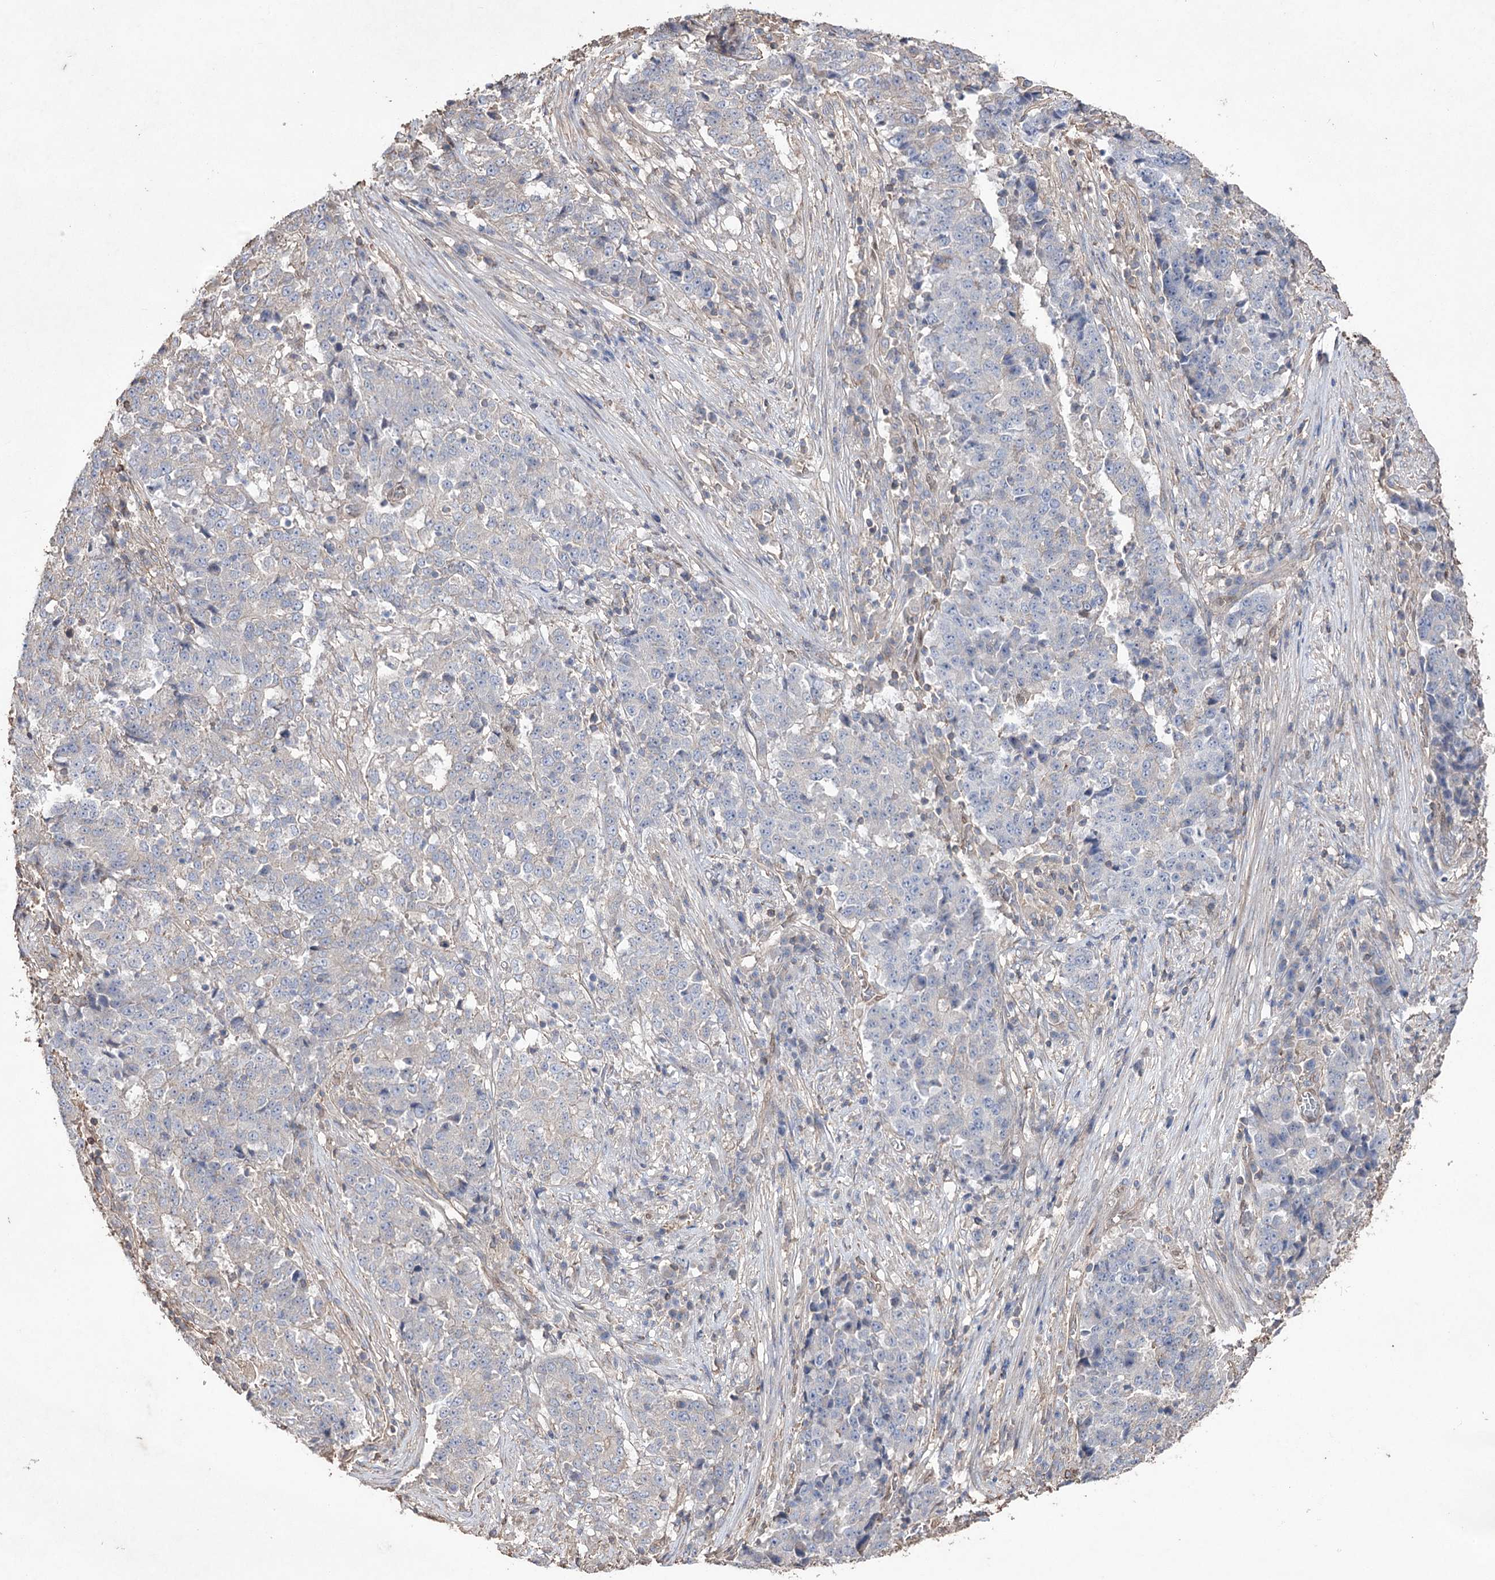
{"staining": {"intensity": "negative", "quantity": "none", "location": "none"}, "tissue": "stomach cancer", "cell_type": "Tumor cells", "image_type": "cancer", "snomed": [{"axis": "morphology", "description": "Adenocarcinoma, NOS"}, {"axis": "topography", "description": "Stomach"}], "caption": "Tumor cells are negative for protein expression in human stomach cancer (adenocarcinoma). Nuclei are stained in blue.", "gene": "FAM13B", "patient": {"sex": "male", "age": 59}}